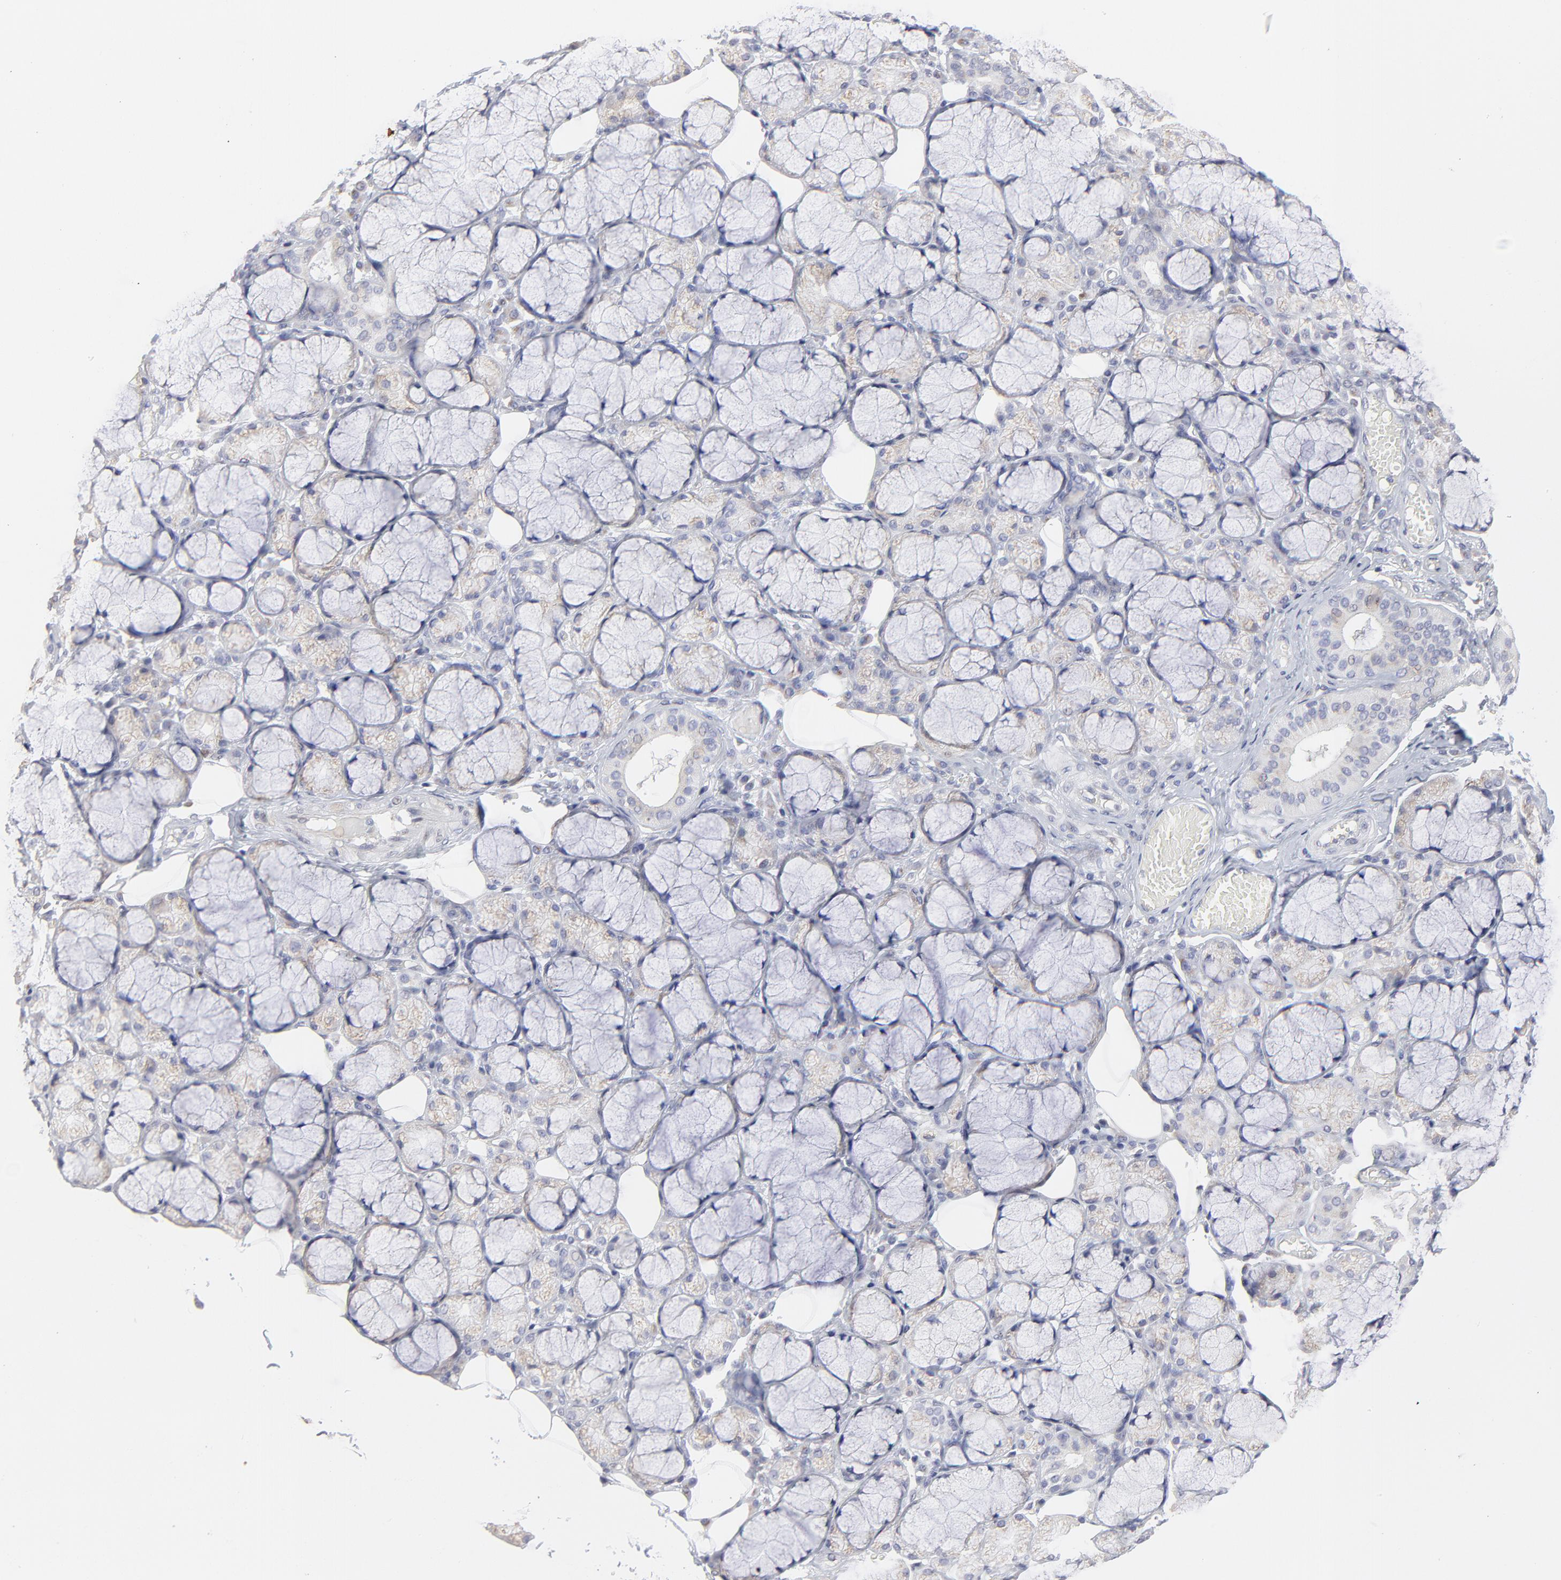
{"staining": {"intensity": "weak", "quantity": "<25%", "location": "cytoplasmic/membranous"}, "tissue": "salivary gland", "cell_type": "Glandular cells", "image_type": "normal", "snomed": [{"axis": "morphology", "description": "Normal tissue, NOS"}, {"axis": "topography", "description": "Skeletal muscle"}, {"axis": "topography", "description": "Oral tissue"}, {"axis": "topography", "description": "Salivary gland"}, {"axis": "topography", "description": "Peripheral nerve tissue"}], "caption": "The image displays no staining of glandular cells in unremarkable salivary gland. Nuclei are stained in blue.", "gene": "NCAPH", "patient": {"sex": "male", "age": 54}}